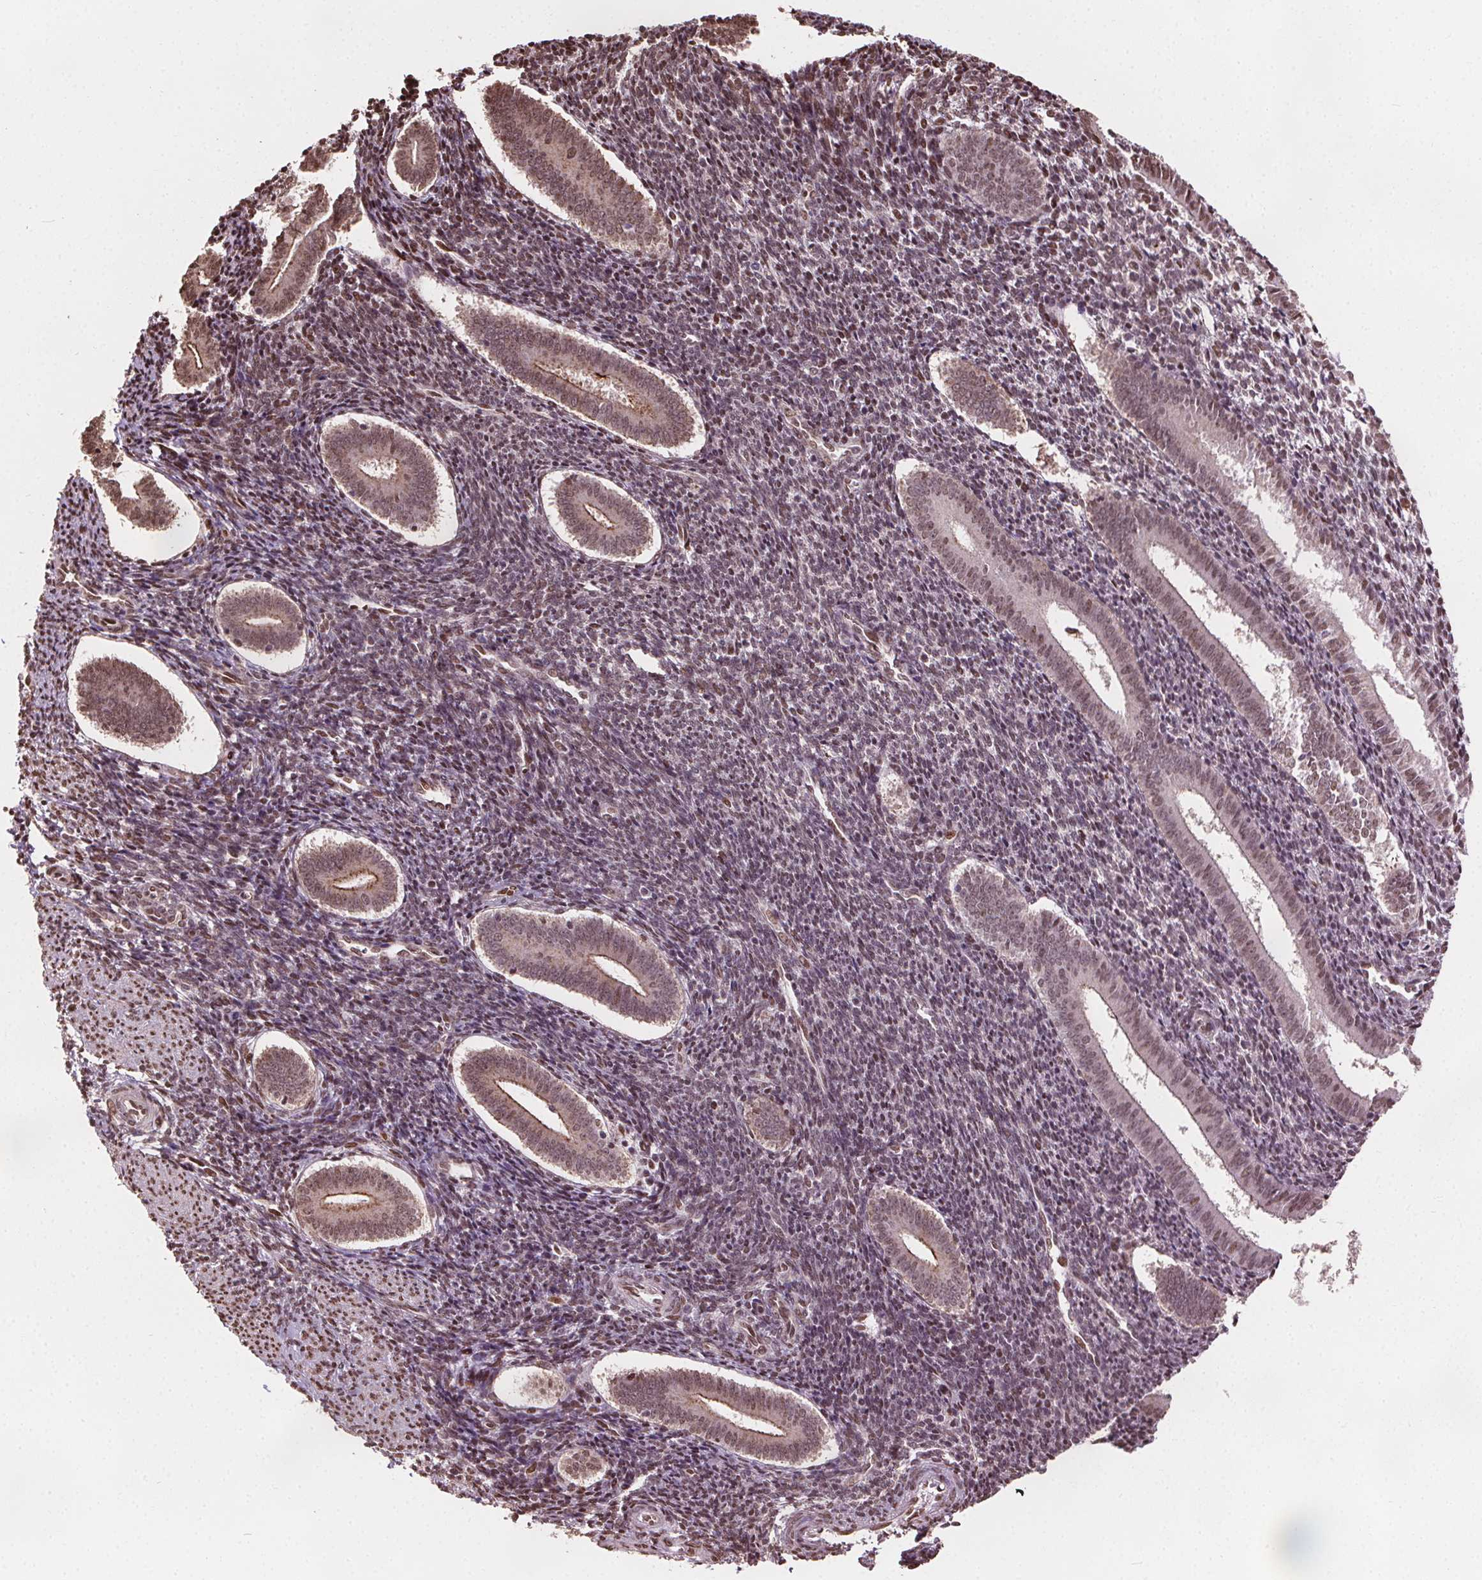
{"staining": {"intensity": "moderate", "quantity": ">75%", "location": "nuclear"}, "tissue": "endometrium", "cell_type": "Cells in endometrial stroma", "image_type": "normal", "snomed": [{"axis": "morphology", "description": "Normal tissue, NOS"}, {"axis": "topography", "description": "Endometrium"}], "caption": "Immunohistochemical staining of normal endometrium displays >75% levels of moderate nuclear protein expression in about >75% of cells in endometrial stroma. The protein is shown in brown color, while the nuclei are stained blue.", "gene": "ISLR2", "patient": {"sex": "female", "age": 25}}